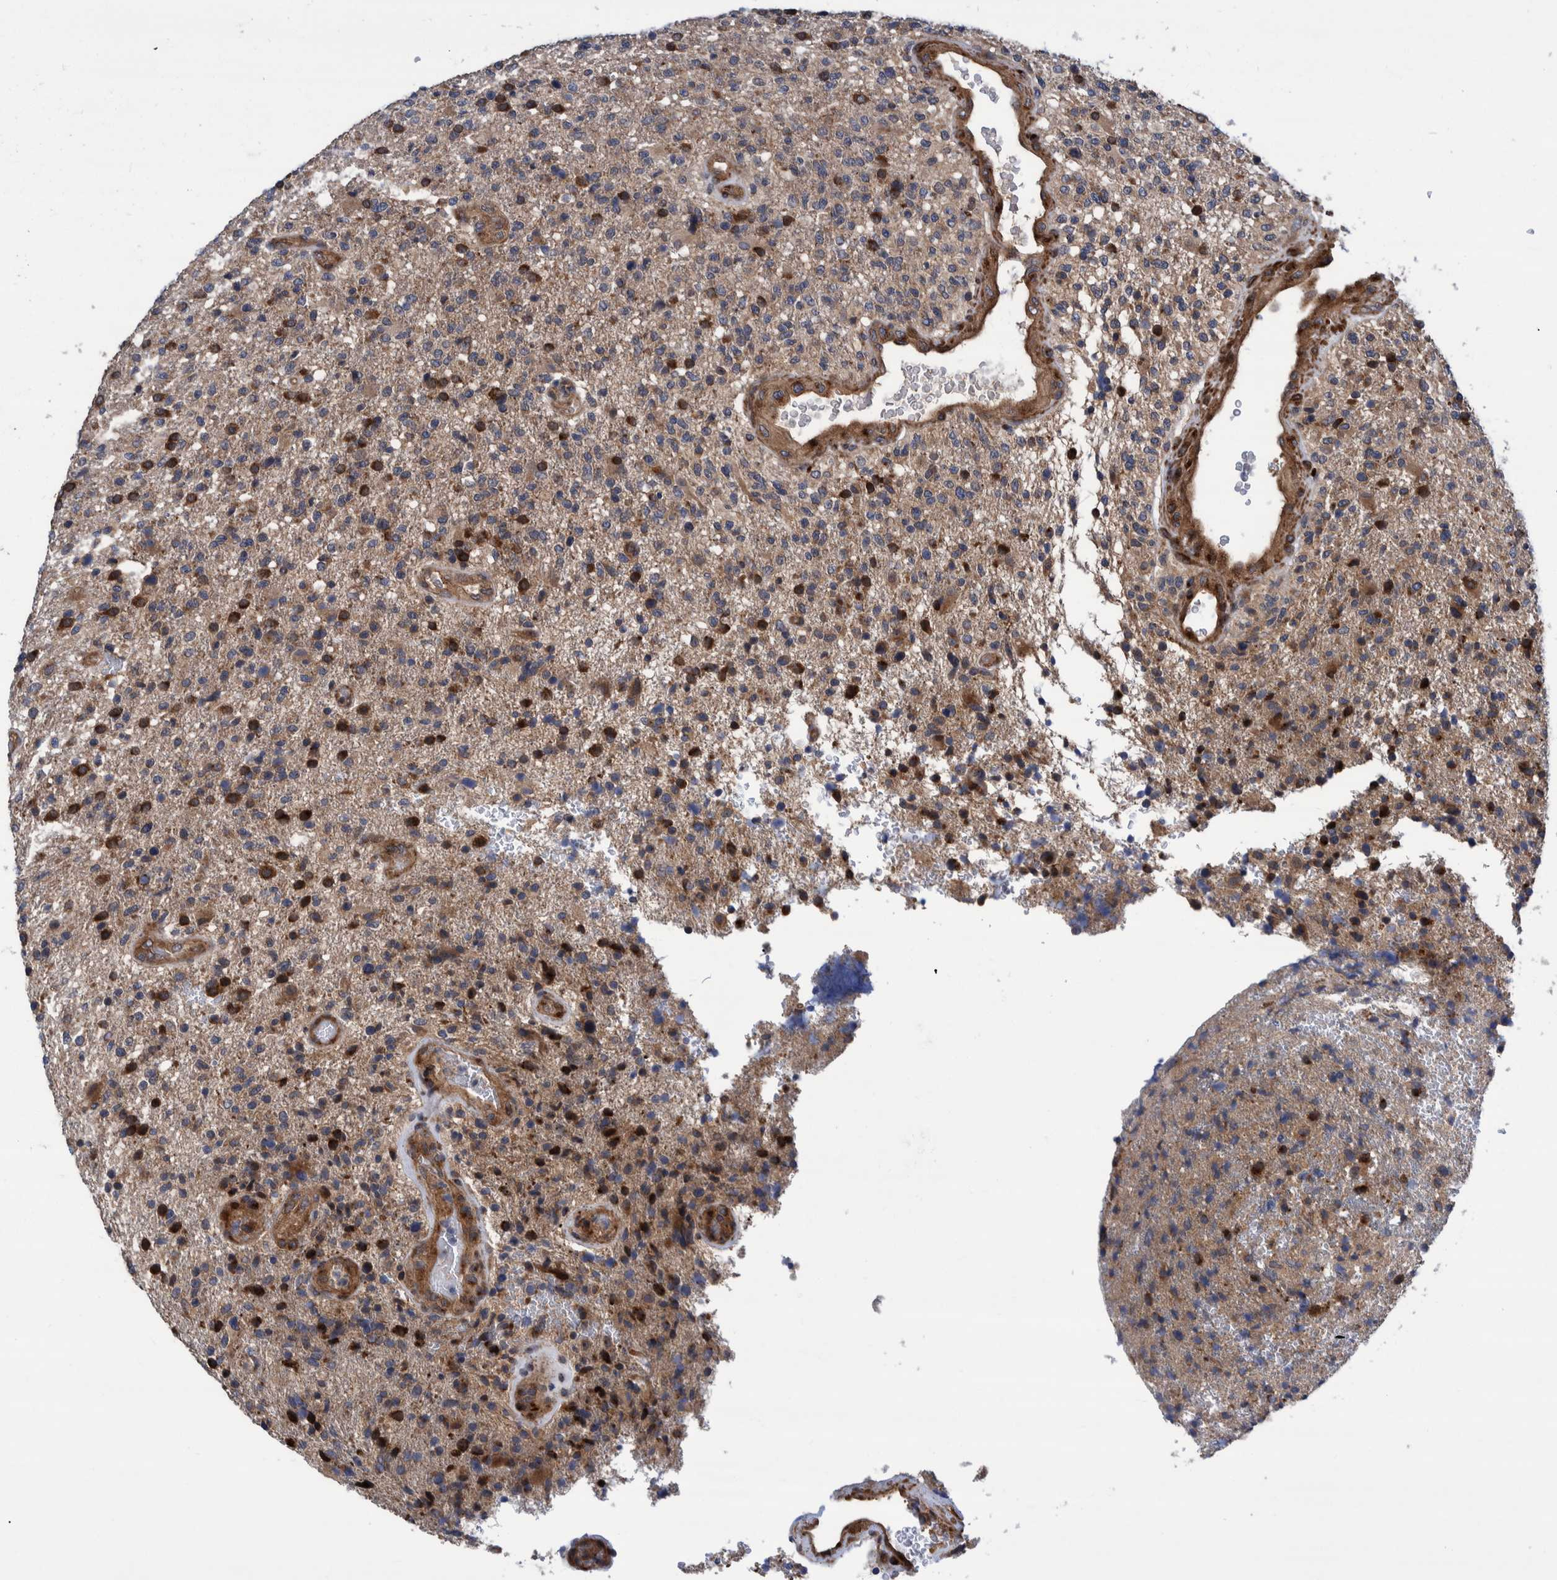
{"staining": {"intensity": "strong", "quantity": "25%-75%", "location": "cytoplasmic/membranous,nuclear"}, "tissue": "glioma", "cell_type": "Tumor cells", "image_type": "cancer", "snomed": [{"axis": "morphology", "description": "Glioma, malignant, High grade"}, {"axis": "topography", "description": "Brain"}], "caption": "Human malignant glioma (high-grade) stained with a brown dye shows strong cytoplasmic/membranous and nuclear positive staining in about 25%-75% of tumor cells.", "gene": "GRPEL2", "patient": {"sex": "male", "age": 72}}